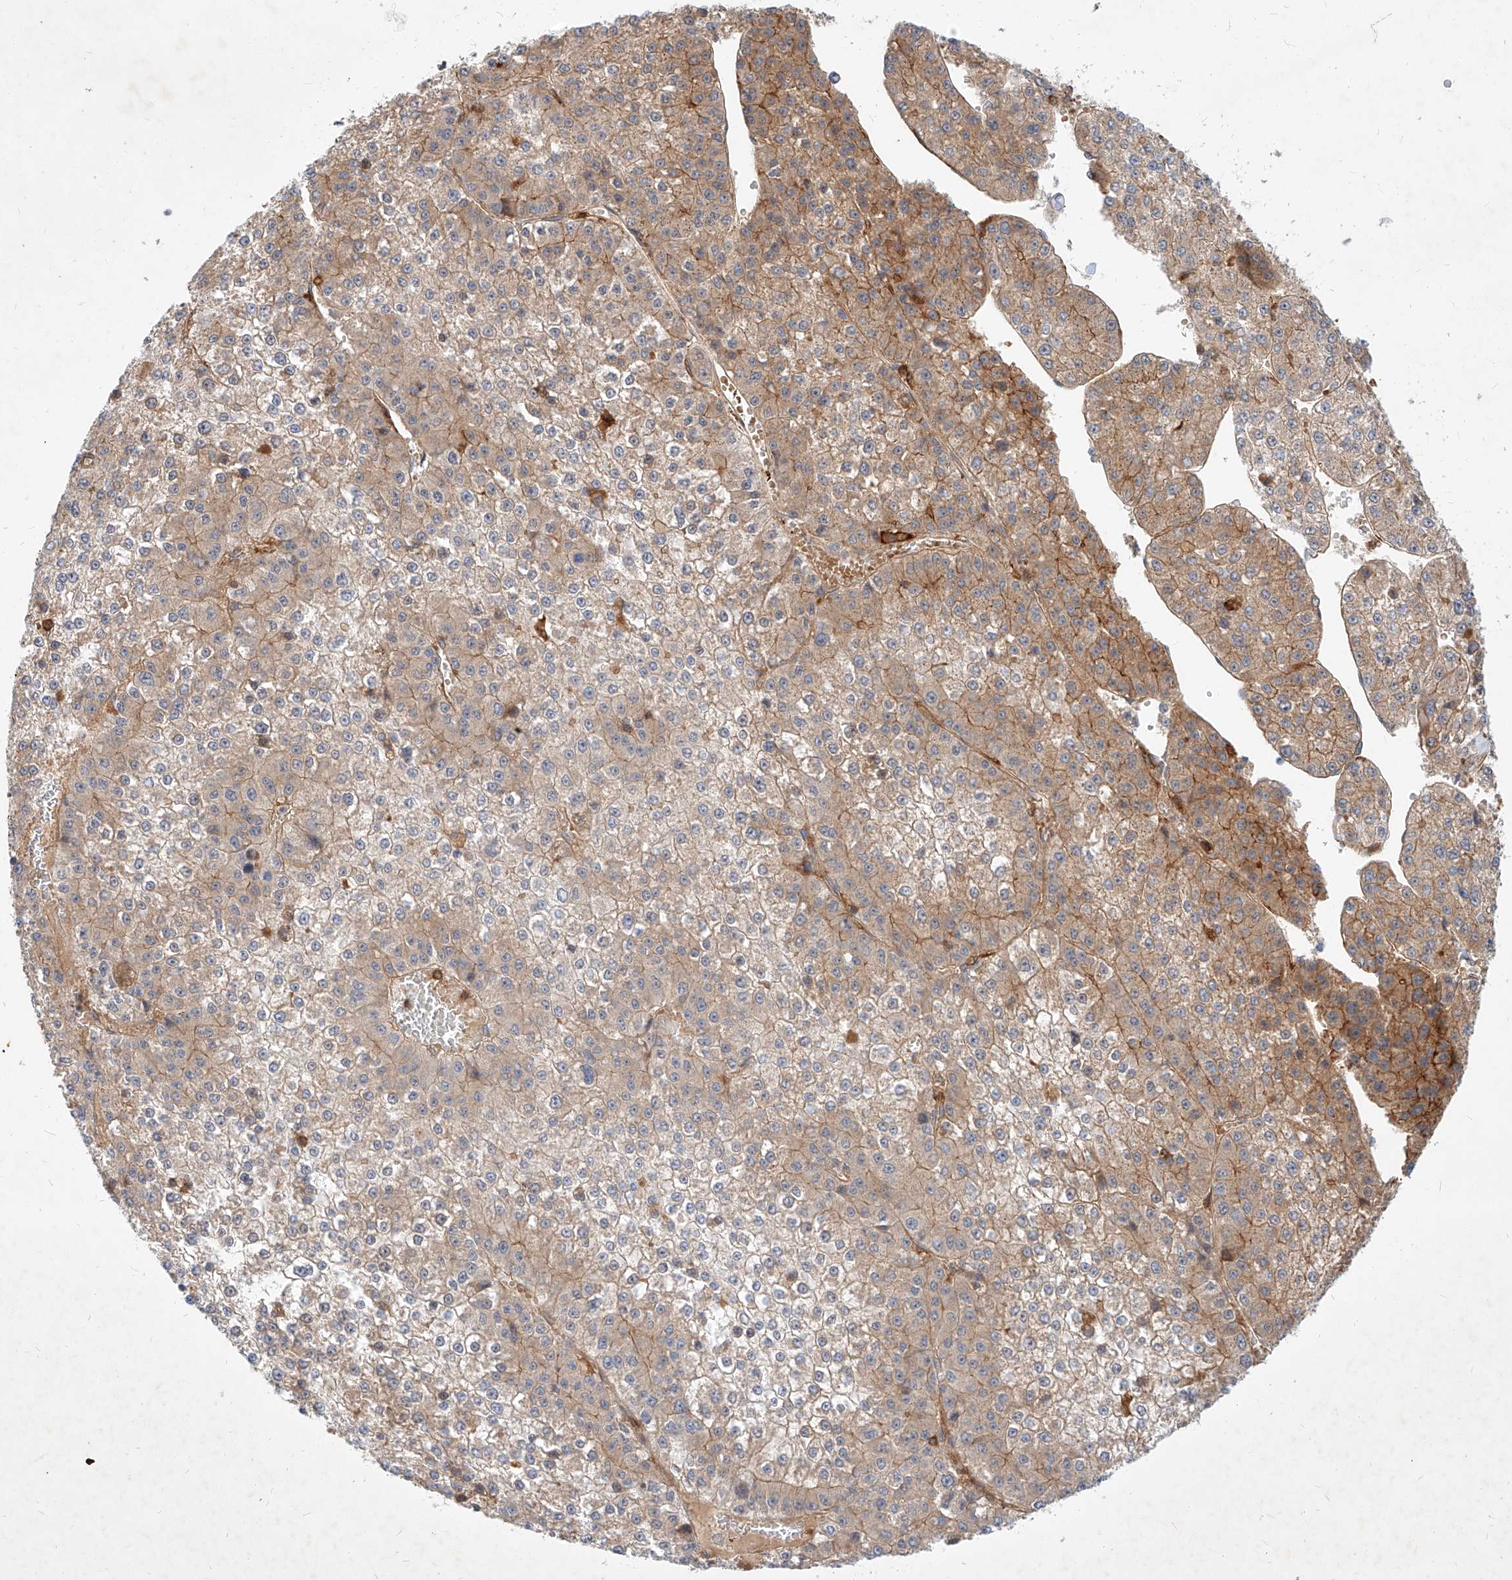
{"staining": {"intensity": "weak", "quantity": "25%-75%", "location": "cytoplasmic/membranous"}, "tissue": "liver cancer", "cell_type": "Tumor cells", "image_type": "cancer", "snomed": [{"axis": "morphology", "description": "Carcinoma, Hepatocellular, NOS"}, {"axis": "topography", "description": "Liver"}], "caption": "Weak cytoplasmic/membranous expression for a protein is present in about 25%-75% of tumor cells of liver cancer (hepatocellular carcinoma) using immunohistochemistry (IHC).", "gene": "NFAM1", "patient": {"sex": "female", "age": 73}}